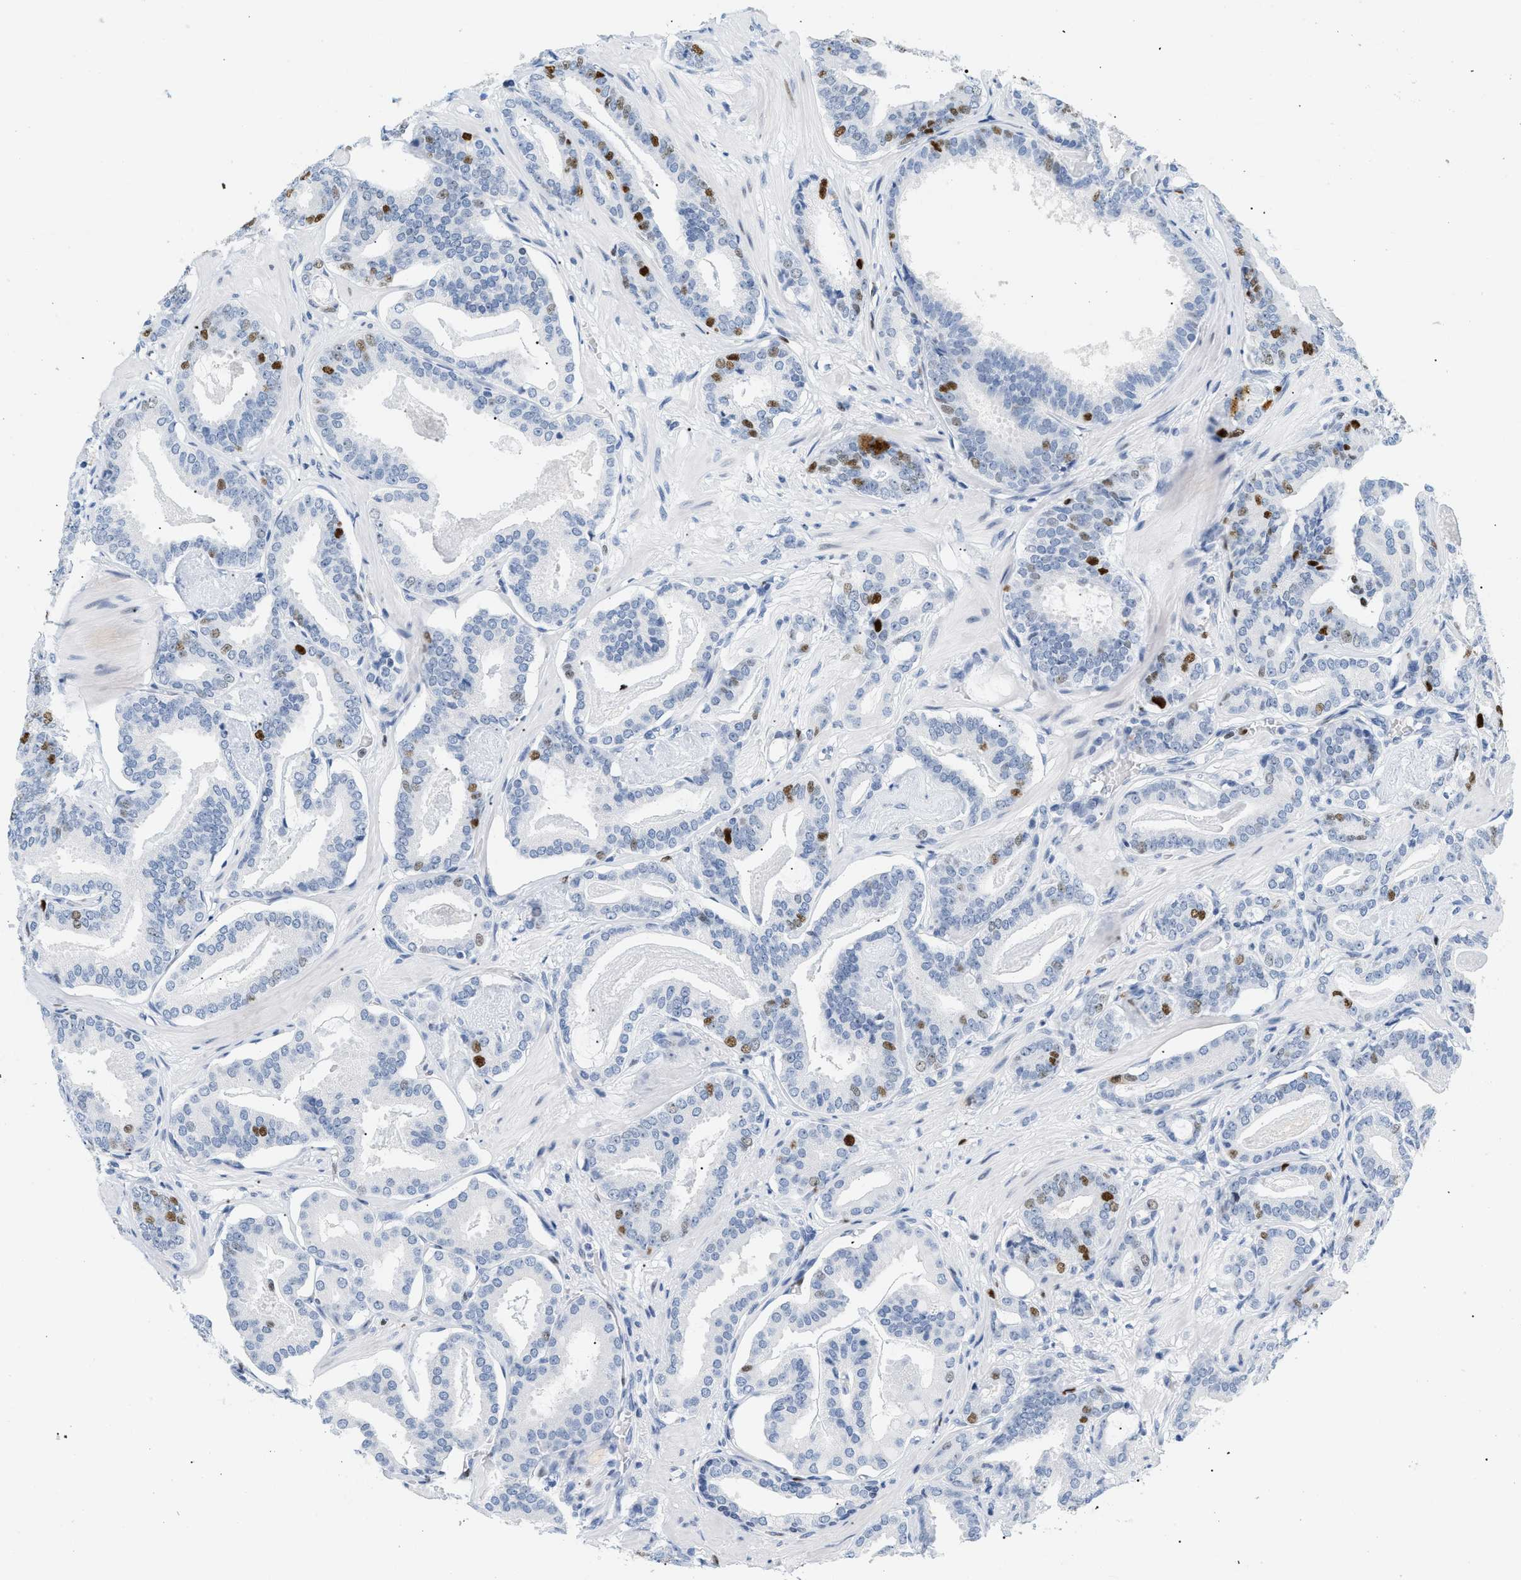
{"staining": {"intensity": "moderate", "quantity": "<25%", "location": "nuclear"}, "tissue": "prostate cancer", "cell_type": "Tumor cells", "image_type": "cancer", "snomed": [{"axis": "morphology", "description": "Adenocarcinoma, Low grade"}, {"axis": "topography", "description": "Prostate"}], "caption": "Immunohistochemical staining of prostate cancer (adenocarcinoma (low-grade)) displays moderate nuclear protein expression in about <25% of tumor cells. The staining was performed using DAB to visualize the protein expression in brown, while the nuclei were stained in blue with hematoxylin (Magnification: 20x).", "gene": "MCM7", "patient": {"sex": "male", "age": 53}}